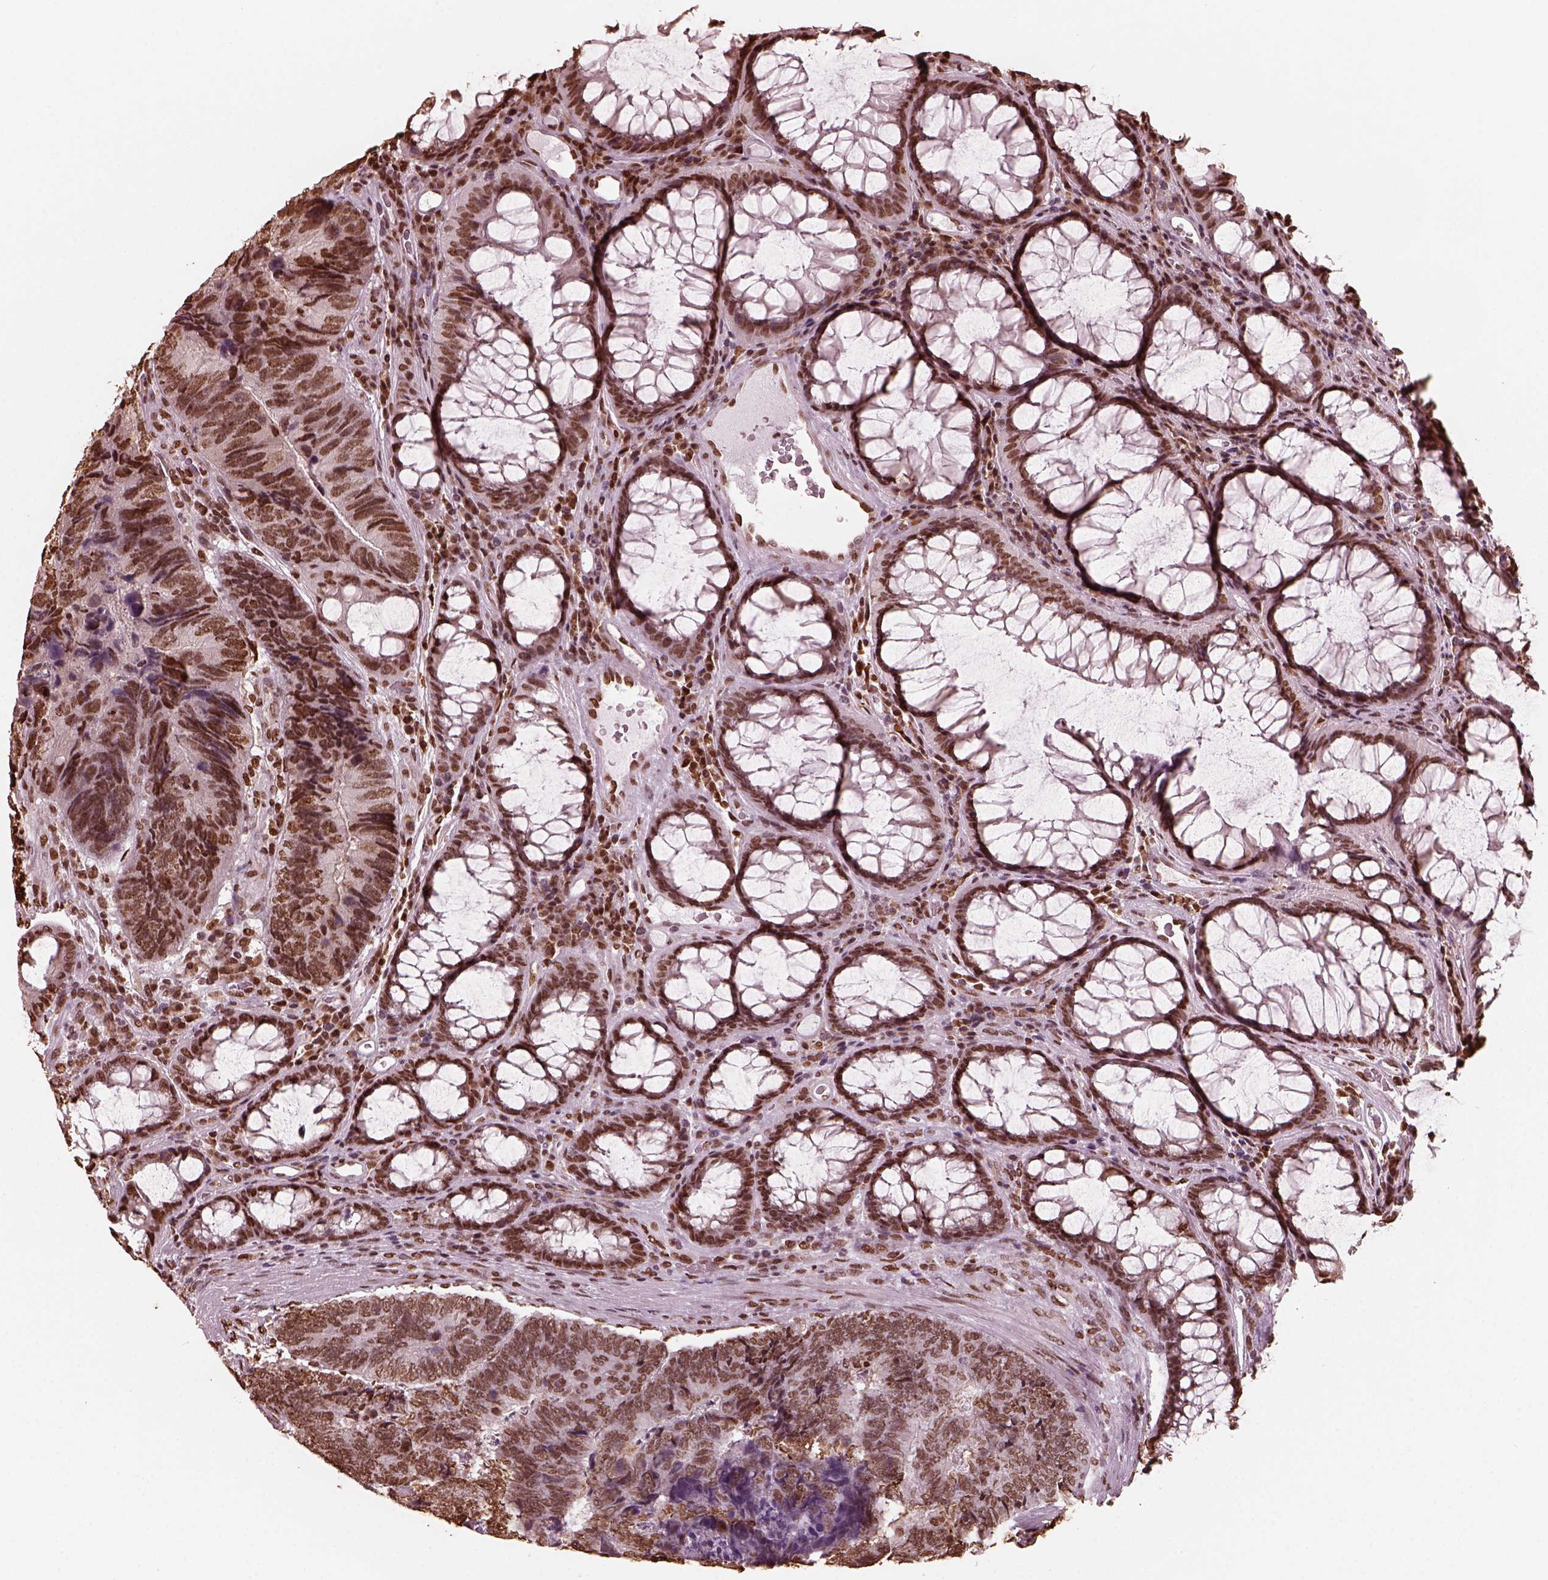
{"staining": {"intensity": "strong", "quantity": ">75%", "location": "nuclear"}, "tissue": "colorectal cancer", "cell_type": "Tumor cells", "image_type": "cancer", "snomed": [{"axis": "morphology", "description": "Adenocarcinoma, NOS"}, {"axis": "topography", "description": "Colon"}], "caption": "Protein staining shows strong nuclear staining in approximately >75% of tumor cells in colorectal cancer (adenocarcinoma).", "gene": "NSD1", "patient": {"sex": "female", "age": 67}}